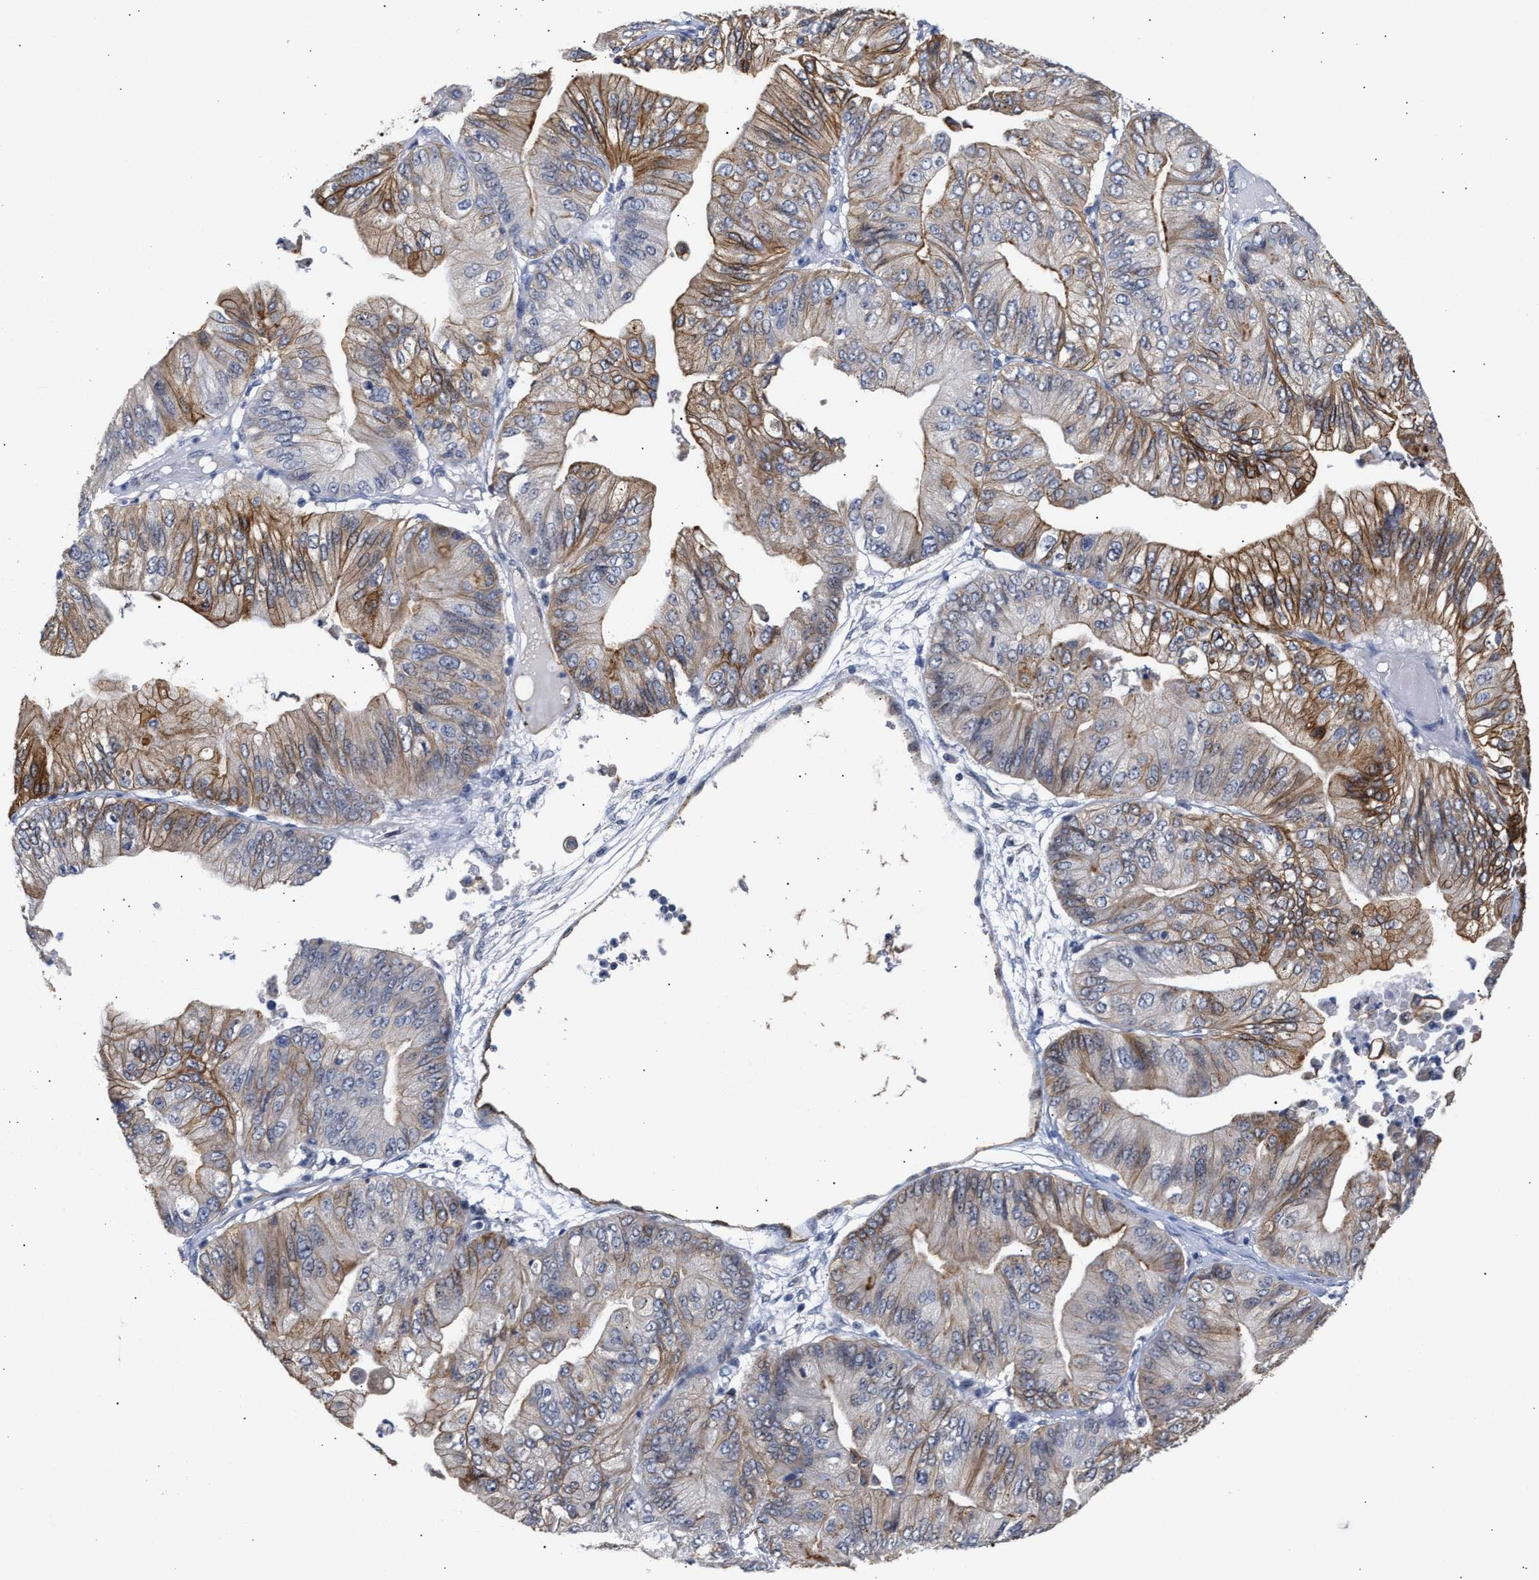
{"staining": {"intensity": "moderate", "quantity": ">75%", "location": "cytoplasmic/membranous"}, "tissue": "ovarian cancer", "cell_type": "Tumor cells", "image_type": "cancer", "snomed": [{"axis": "morphology", "description": "Cystadenocarcinoma, mucinous, NOS"}, {"axis": "topography", "description": "Ovary"}], "caption": "Ovarian cancer (mucinous cystadenocarcinoma) stained with a protein marker reveals moderate staining in tumor cells.", "gene": "AHNAK2", "patient": {"sex": "female", "age": 61}}